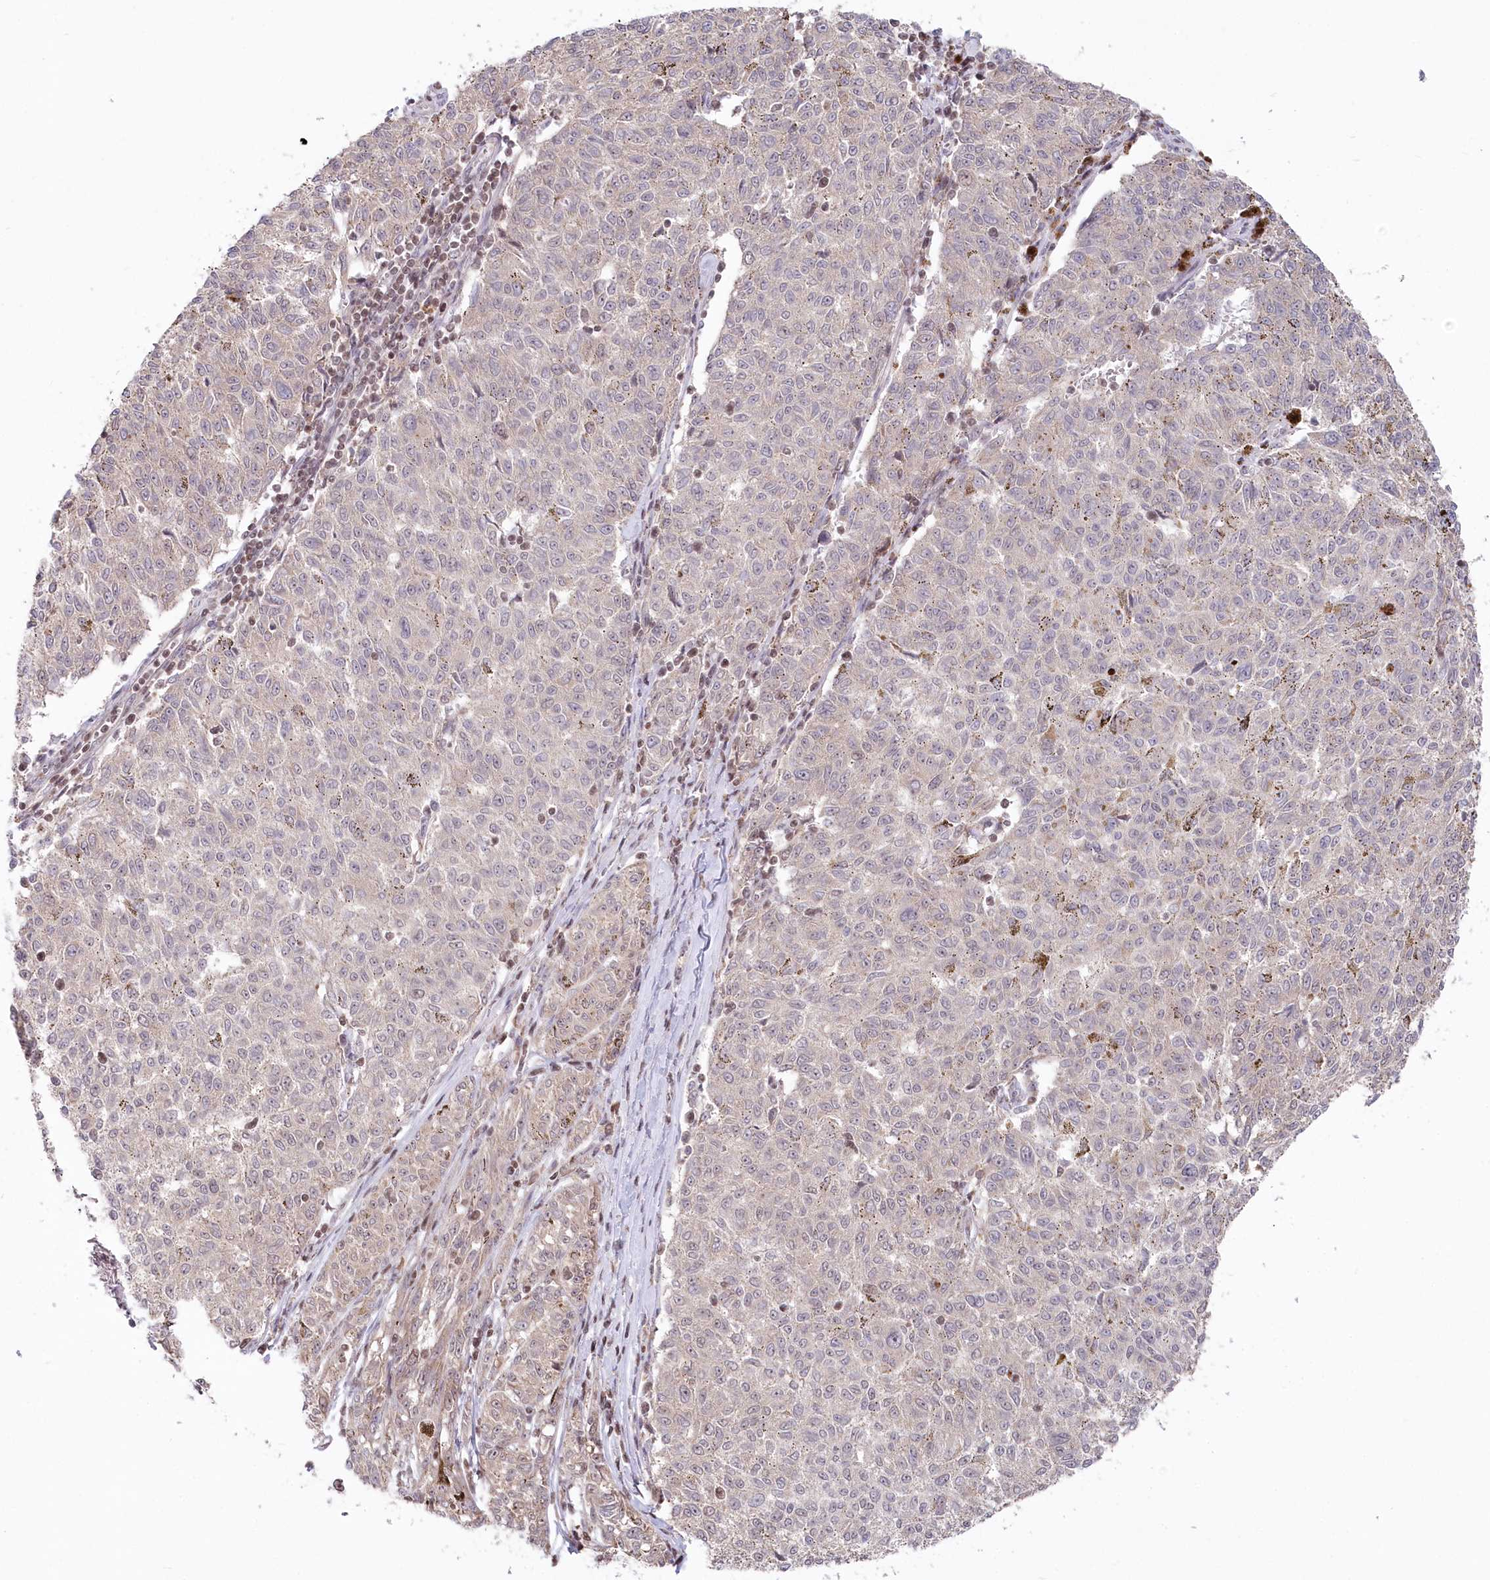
{"staining": {"intensity": "weak", "quantity": "25%-75%", "location": "nuclear"}, "tissue": "melanoma", "cell_type": "Tumor cells", "image_type": "cancer", "snomed": [{"axis": "morphology", "description": "Malignant melanoma, NOS"}, {"axis": "topography", "description": "Skin"}], "caption": "This micrograph demonstrates immunohistochemistry (IHC) staining of human malignant melanoma, with low weak nuclear expression in approximately 25%-75% of tumor cells.", "gene": "CGGBP1", "patient": {"sex": "female", "age": 72}}